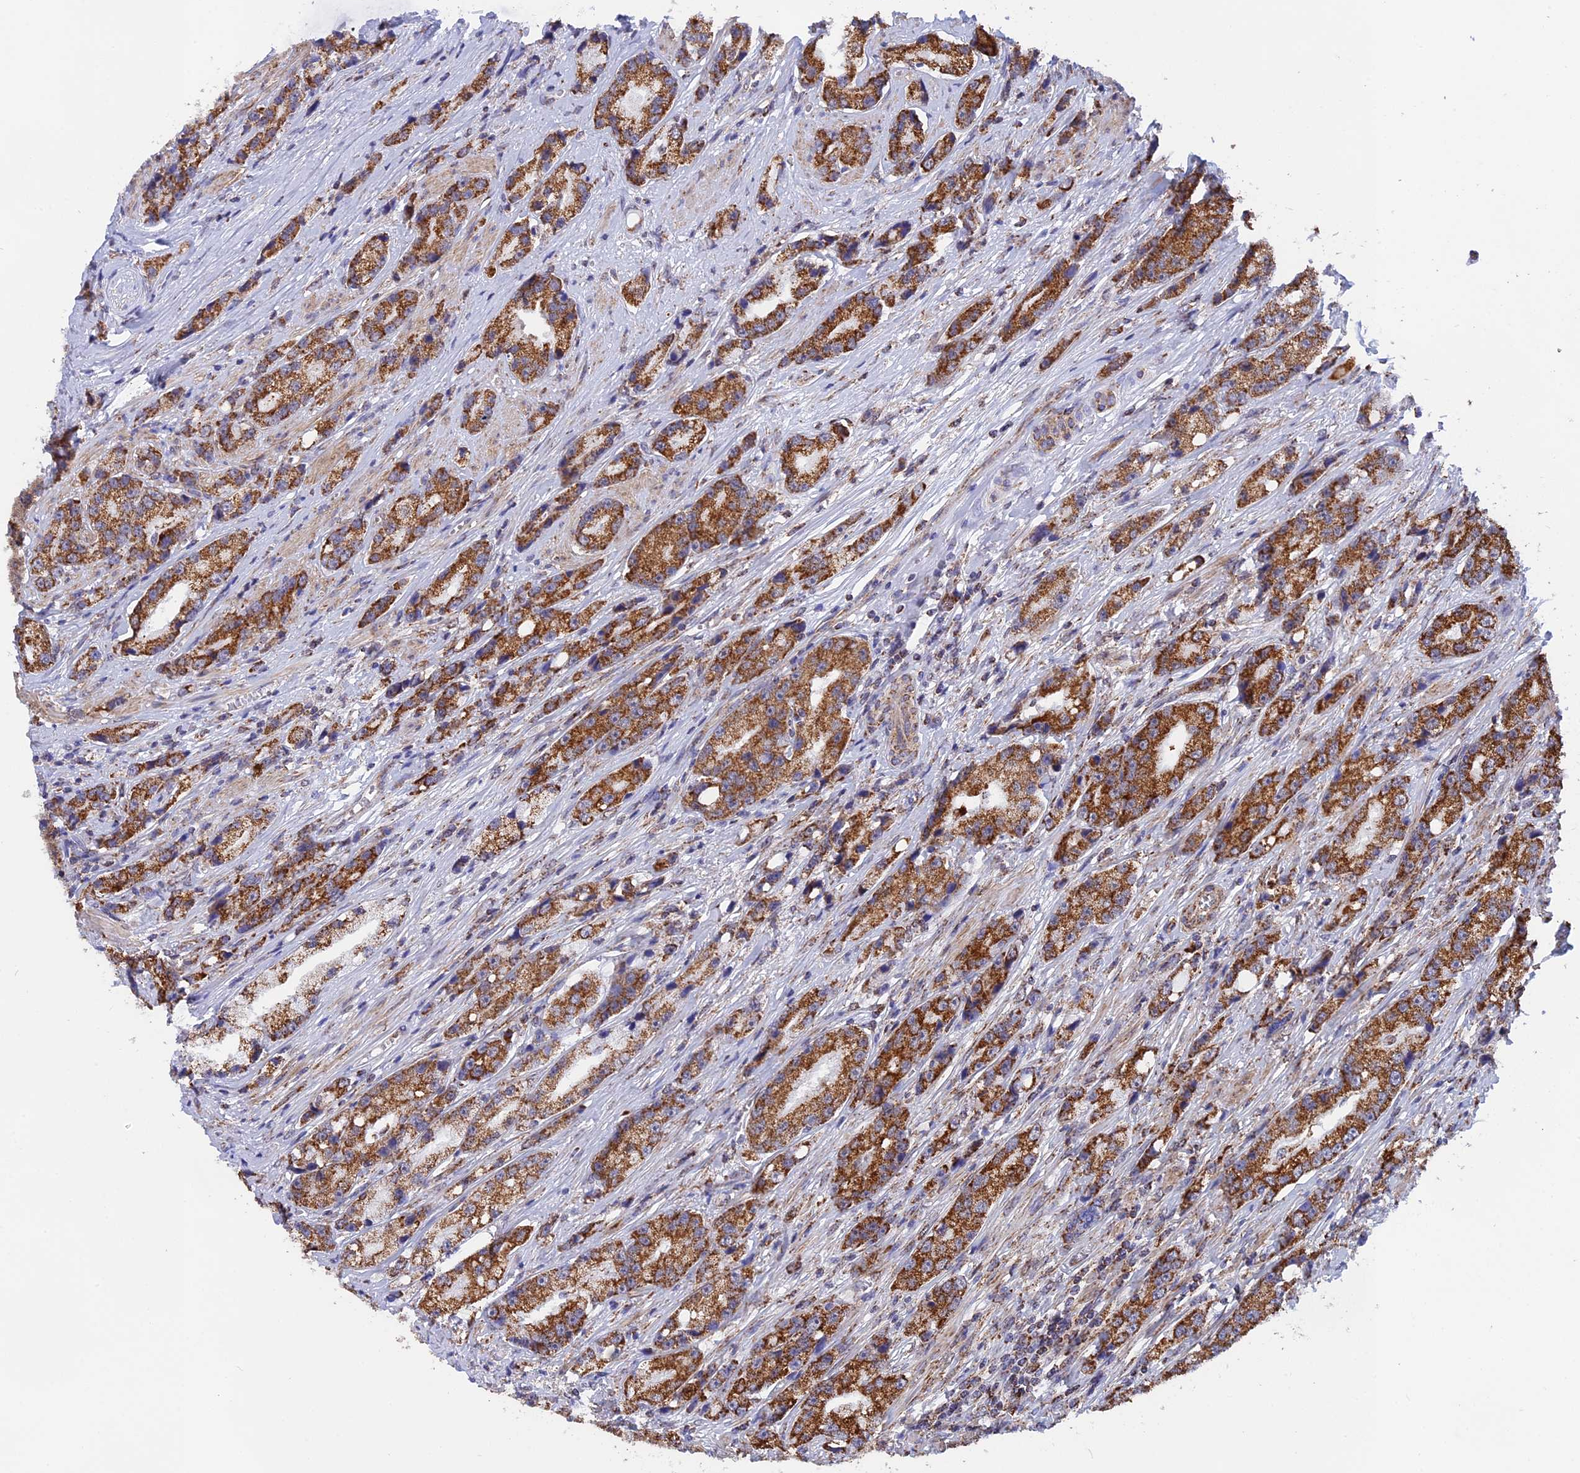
{"staining": {"intensity": "strong", "quantity": ">75%", "location": "cytoplasmic/membranous"}, "tissue": "prostate cancer", "cell_type": "Tumor cells", "image_type": "cancer", "snomed": [{"axis": "morphology", "description": "Adenocarcinoma, High grade"}, {"axis": "topography", "description": "Prostate"}], "caption": "Tumor cells demonstrate strong cytoplasmic/membranous positivity in approximately >75% of cells in prostate adenocarcinoma (high-grade).", "gene": "CDC16", "patient": {"sex": "male", "age": 74}}